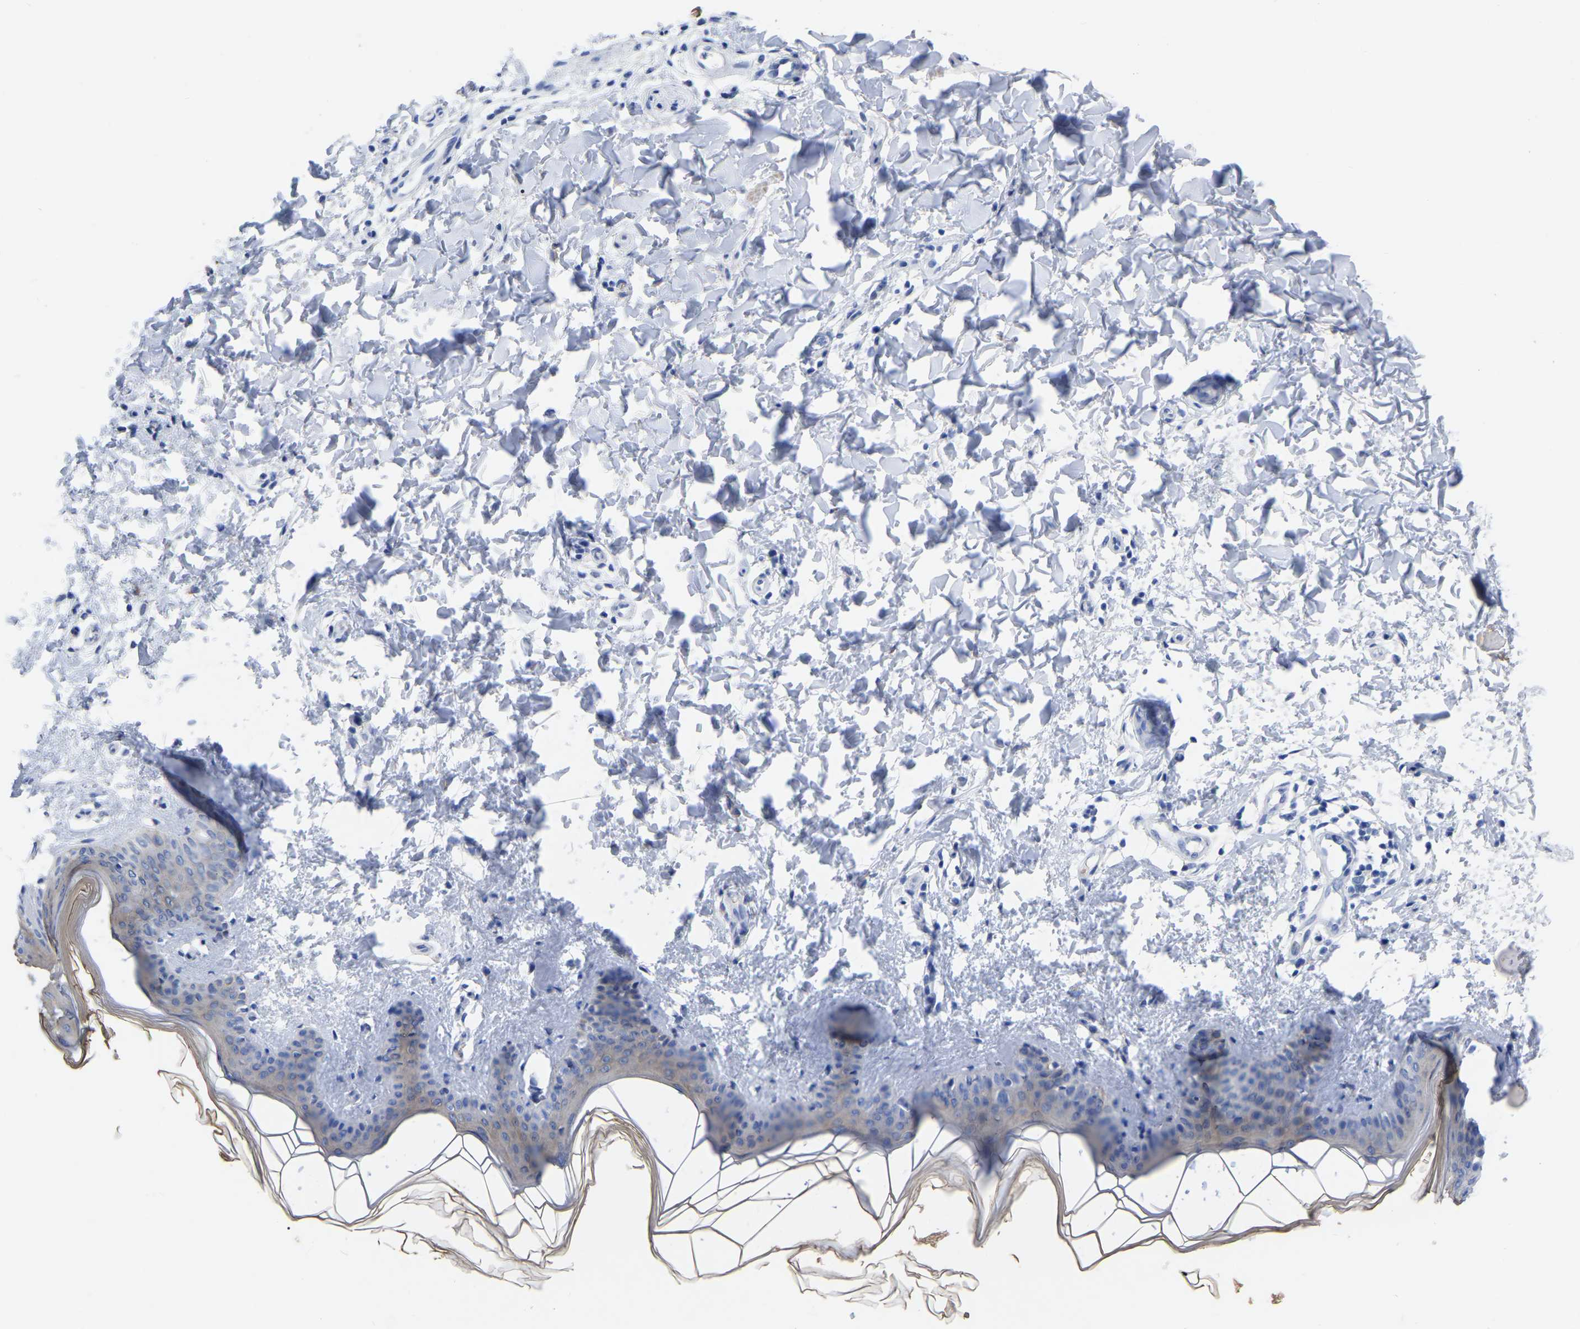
{"staining": {"intensity": "negative", "quantity": "none", "location": "none"}, "tissue": "skin", "cell_type": "Fibroblasts", "image_type": "normal", "snomed": [{"axis": "morphology", "description": "Normal tissue, NOS"}, {"axis": "topography", "description": "Skin"}], "caption": "Immunohistochemistry (IHC) photomicrograph of unremarkable skin: human skin stained with DAB (3,3'-diaminobenzidine) displays no significant protein staining in fibroblasts. Brightfield microscopy of immunohistochemistry stained with DAB (brown) and hematoxylin (blue), captured at high magnification.", "gene": "GDF3", "patient": {"sex": "female", "age": 17}}